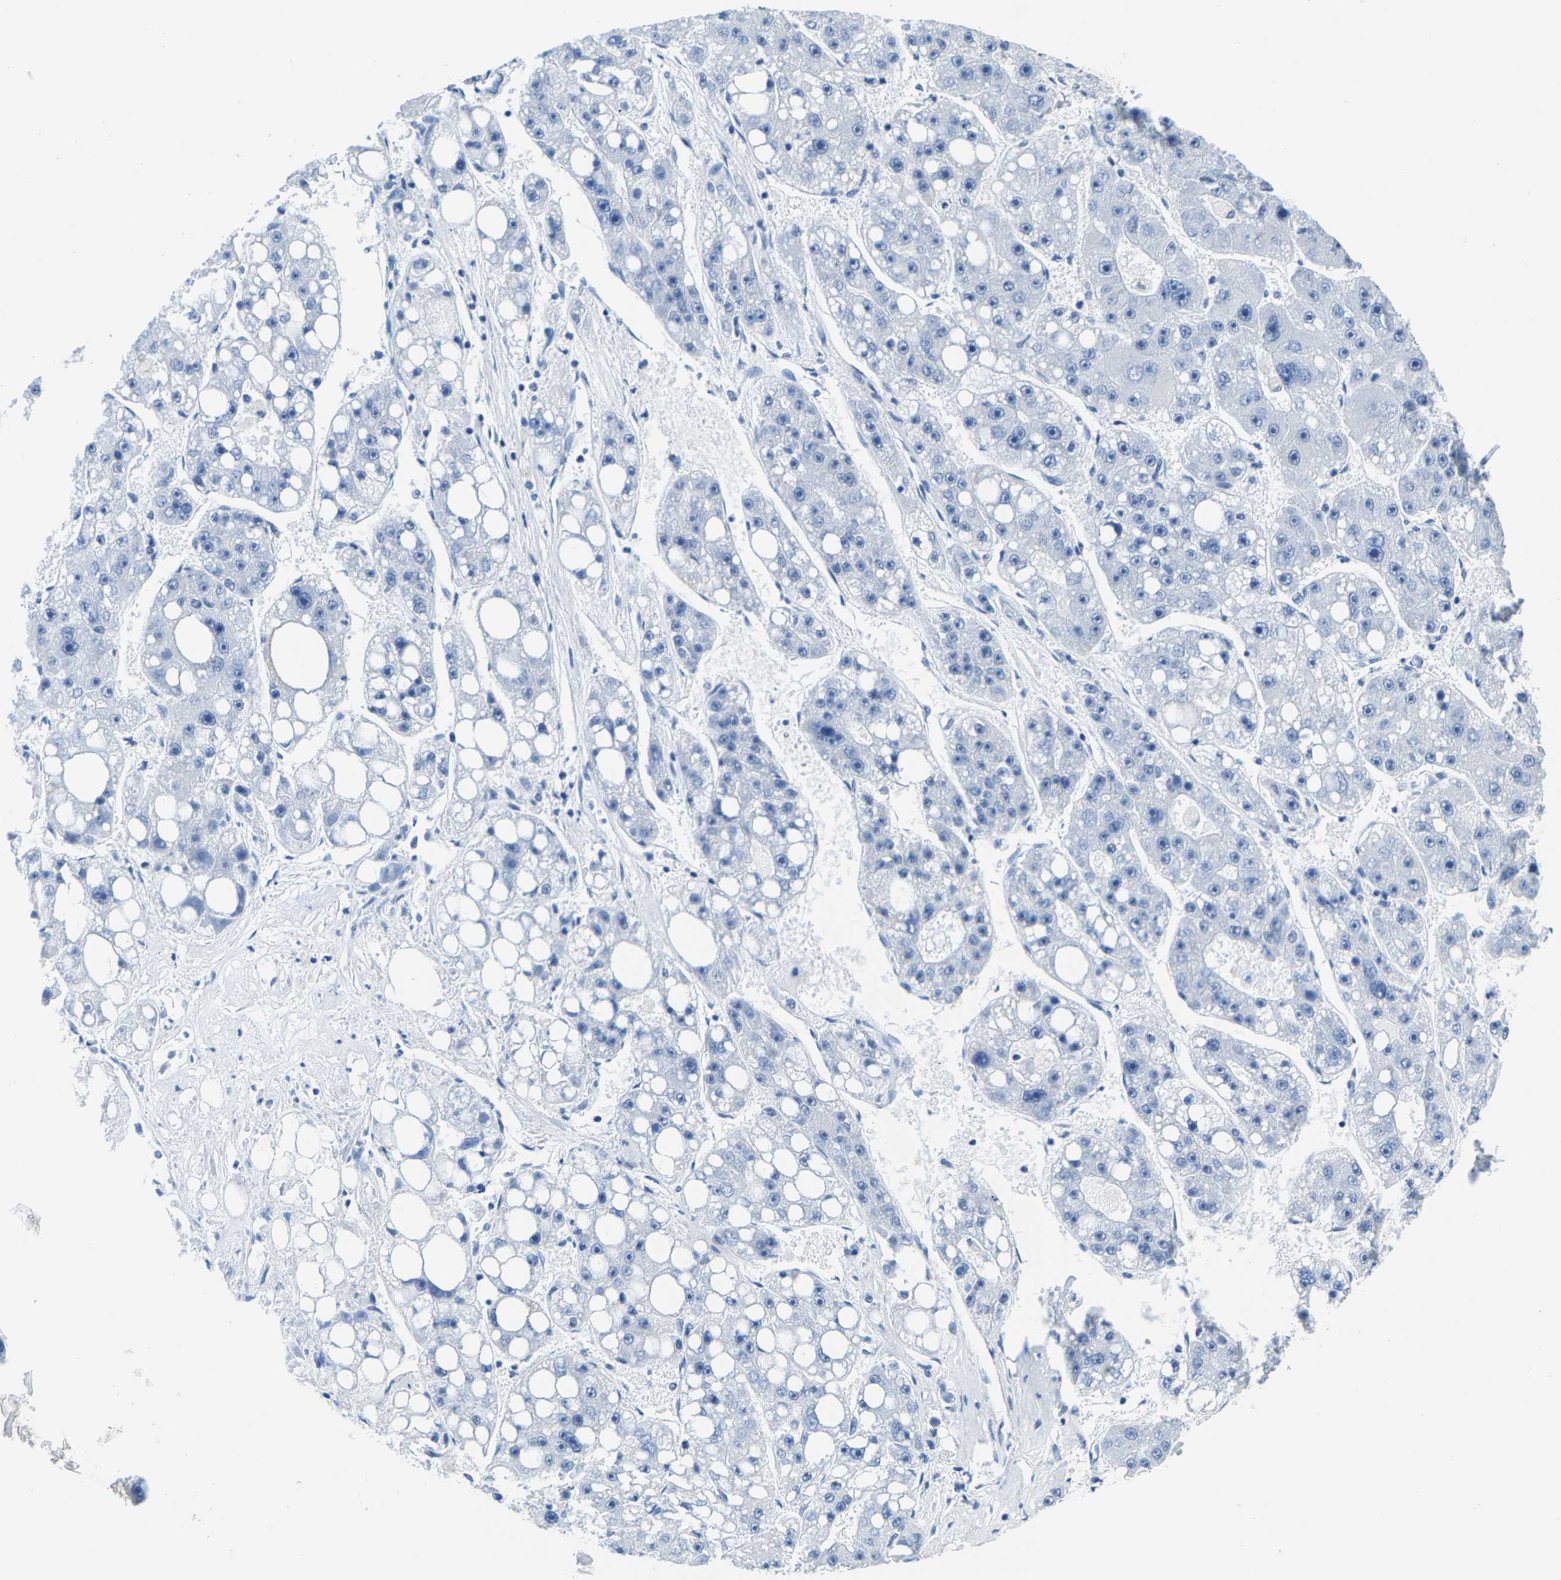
{"staining": {"intensity": "negative", "quantity": "none", "location": "none"}, "tissue": "liver cancer", "cell_type": "Tumor cells", "image_type": "cancer", "snomed": [{"axis": "morphology", "description": "Carcinoma, Hepatocellular, NOS"}, {"axis": "topography", "description": "Liver"}], "caption": "High power microscopy photomicrograph of an immunohistochemistry (IHC) image of liver hepatocellular carcinoma, revealing no significant expression in tumor cells.", "gene": "SSH3", "patient": {"sex": "female", "age": 61}}